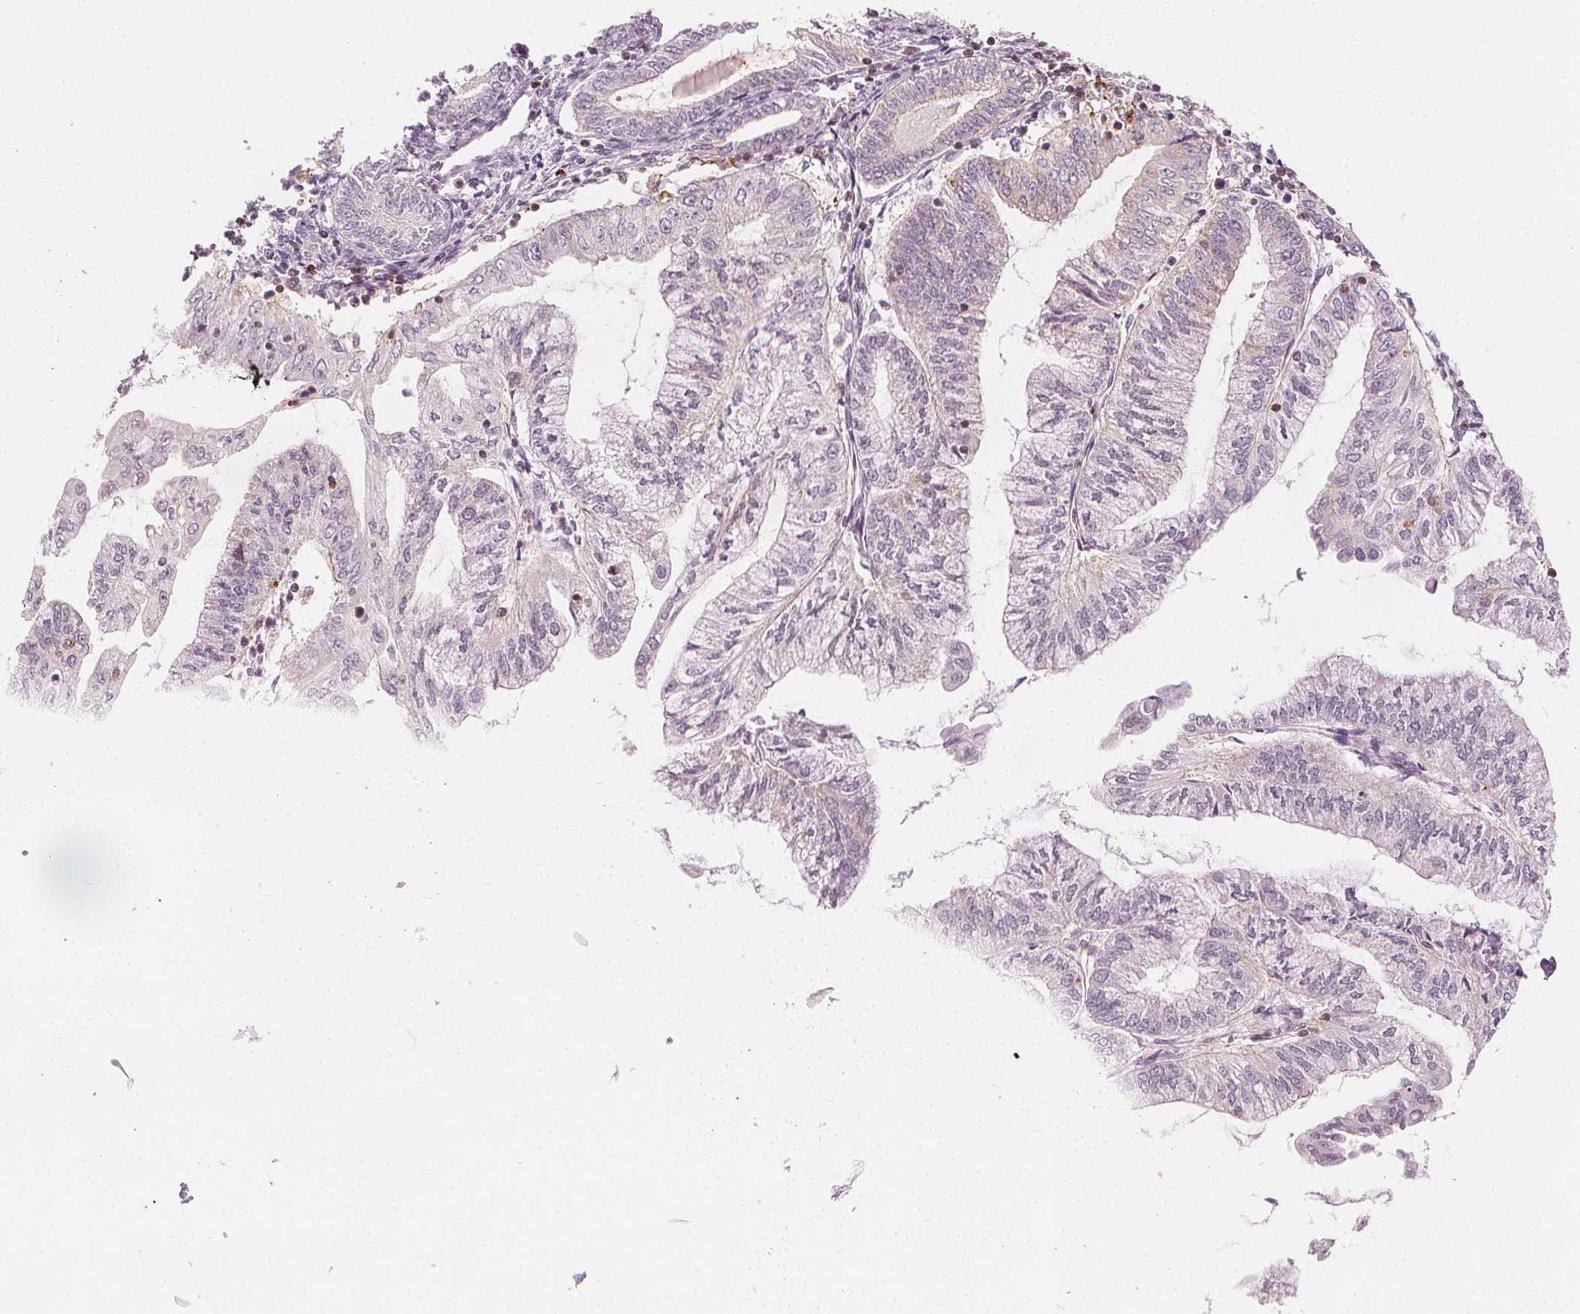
{"staining": {"intensity": "negative", "quantity": "none", "location": "none"}, "tissue": "endometrial cancer", "cell_type": "Tumor cells", "image_type": "cancer", "snomed": [{"axis": "morphology", "description": "Adenocarcinoma, NOS"}, {"axis": "topography", "description": "Endometrium"}], "caption": "This is an immunohistochemistry histopathology image of endometrial adenocarcinoma. There is no expression in tumor cells.", "gene": "ARHGAP26", "patient": {"sex": "female", "age": 55}}